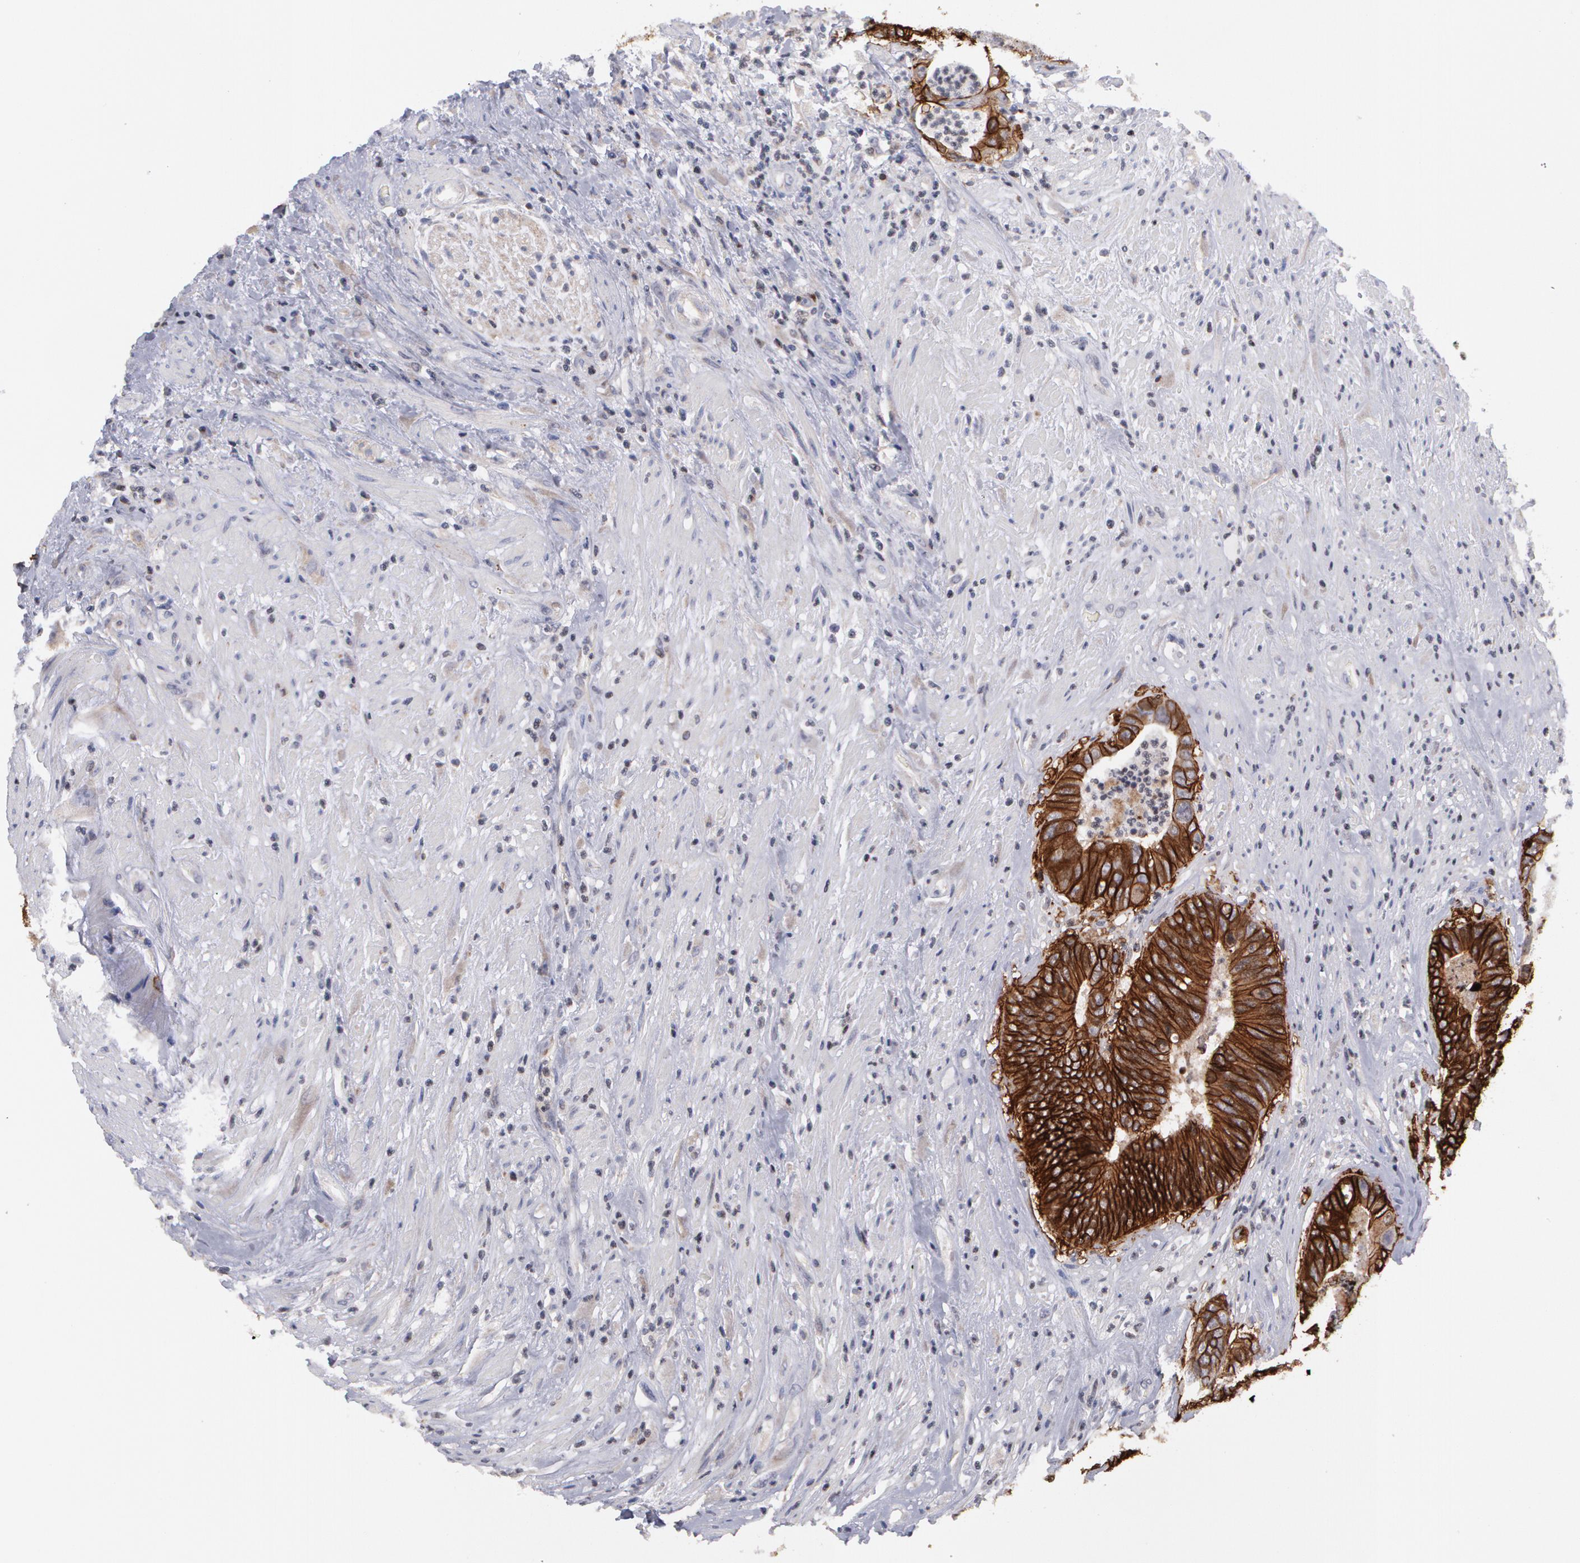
{"staining": {"intensity": "strong", "quantity": ">75%", "location": "cytoplasmic/membranous"}, "tissue": "colorectal cancer", "cell_type": "Tumor cells", "image_type": "cancer", "snomed": [{"axis": "morphology", "description": "Adenocarcinoma, NOS"}, {"axis": "topography", "description": "Rectum"}], "caption": "Human colorectal adenocarcinoma stained with a brown dye shows strong cytoplasmic/membranous positive positivity in about >75% of tumor cells.", "gene": "ERBB2", "patient": {"sex": "female", "age": 65}}